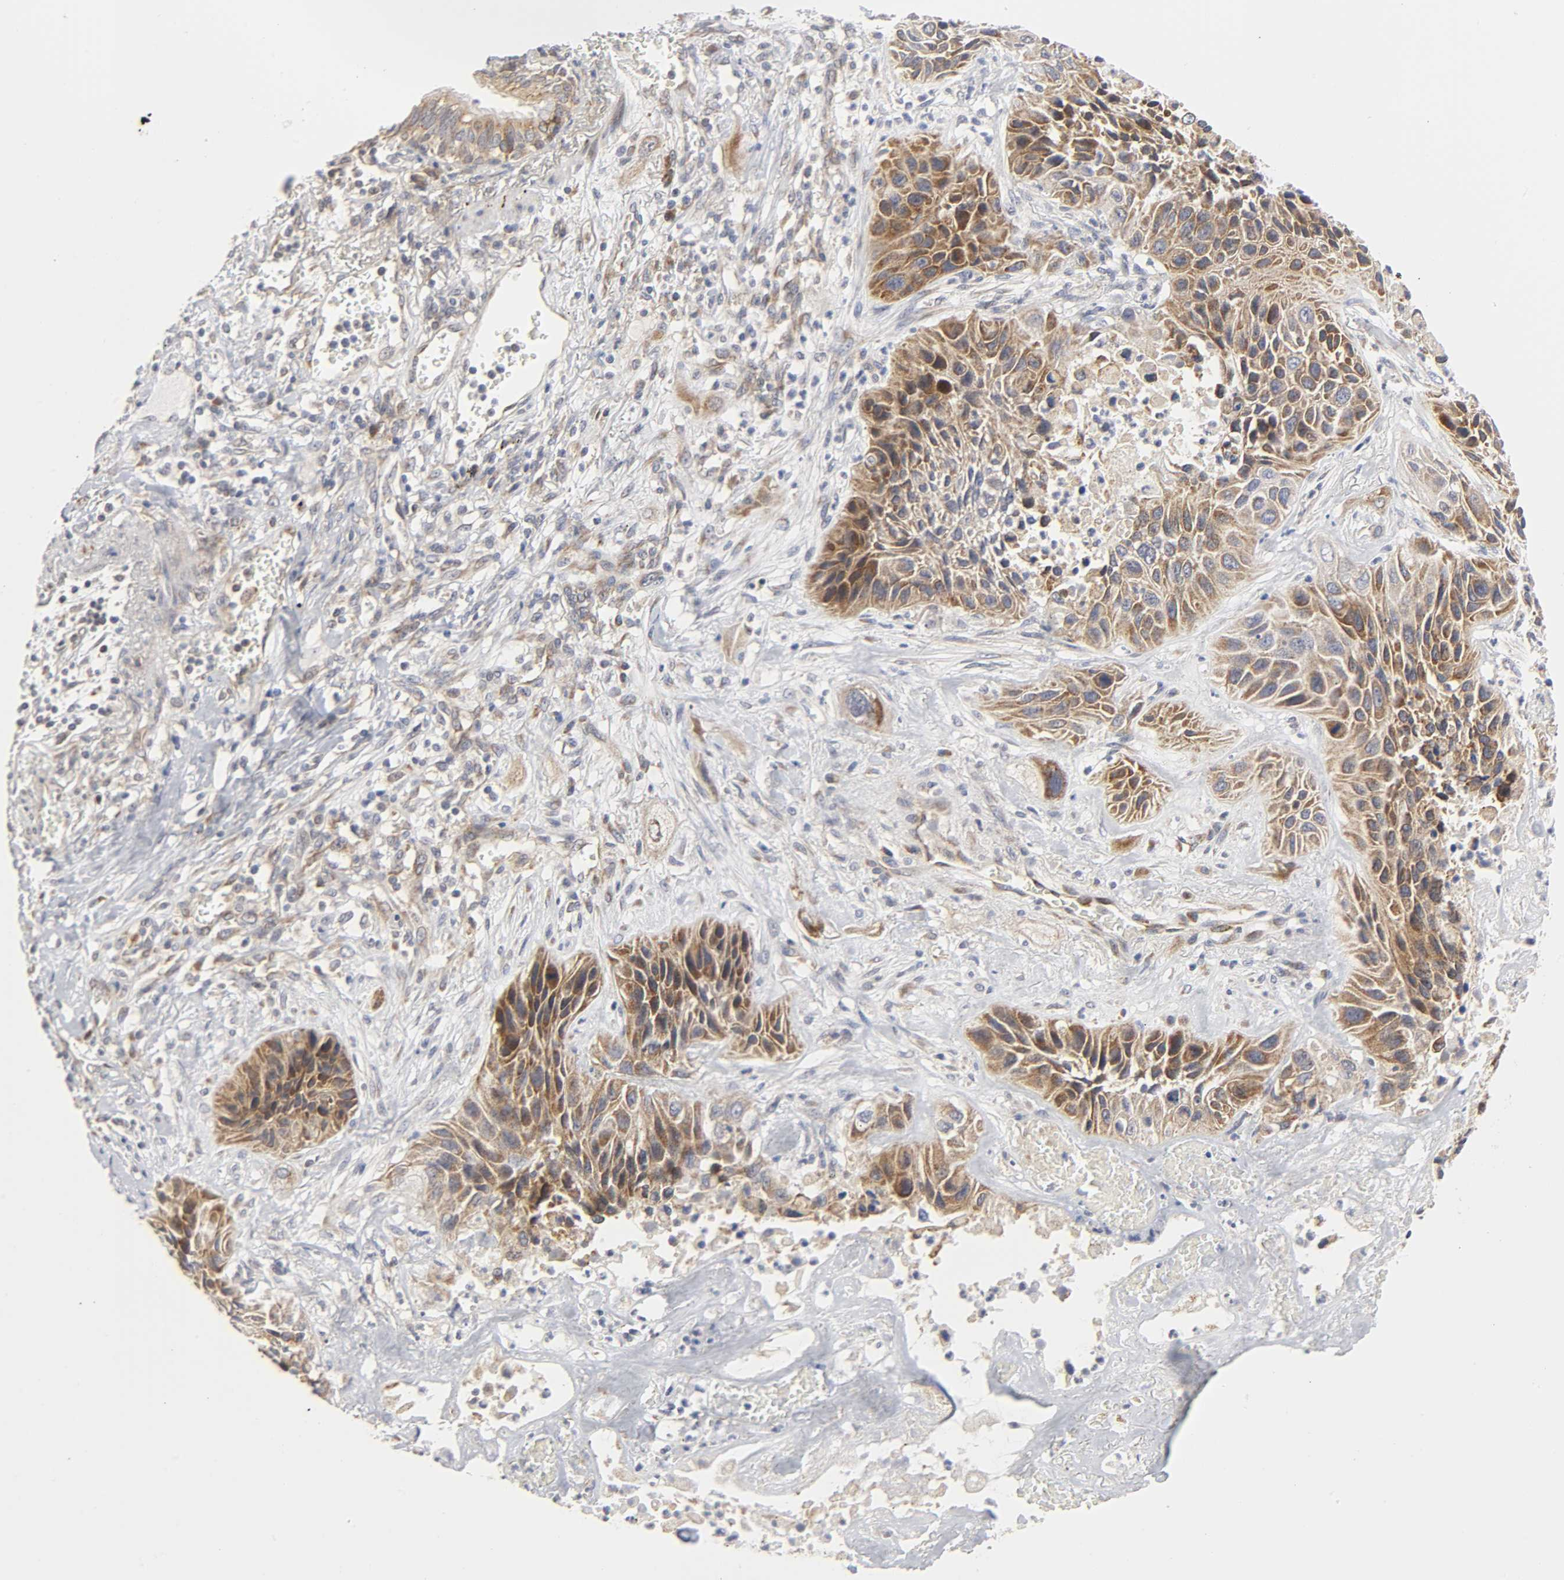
{"staining": {"intensity": "moderate", "quantity": ">75%", "location": "cytoplasmic/membranous"}, "tissue": "lung cancer", "cell_type": "Tumor cells", "image_type": "cancer", "snomed": [{"axis": "morphology", "description": "Squamous cell carcinoma, NOS"}, {"axis": "topography", "description": "Lung"}], "caption": "Lung cancer stained for a protein displays moderate cytoplasmic/membranous positivity in tumor cells.", "gene": "BAX", "patient": {"sex": "female", "age": 76}}